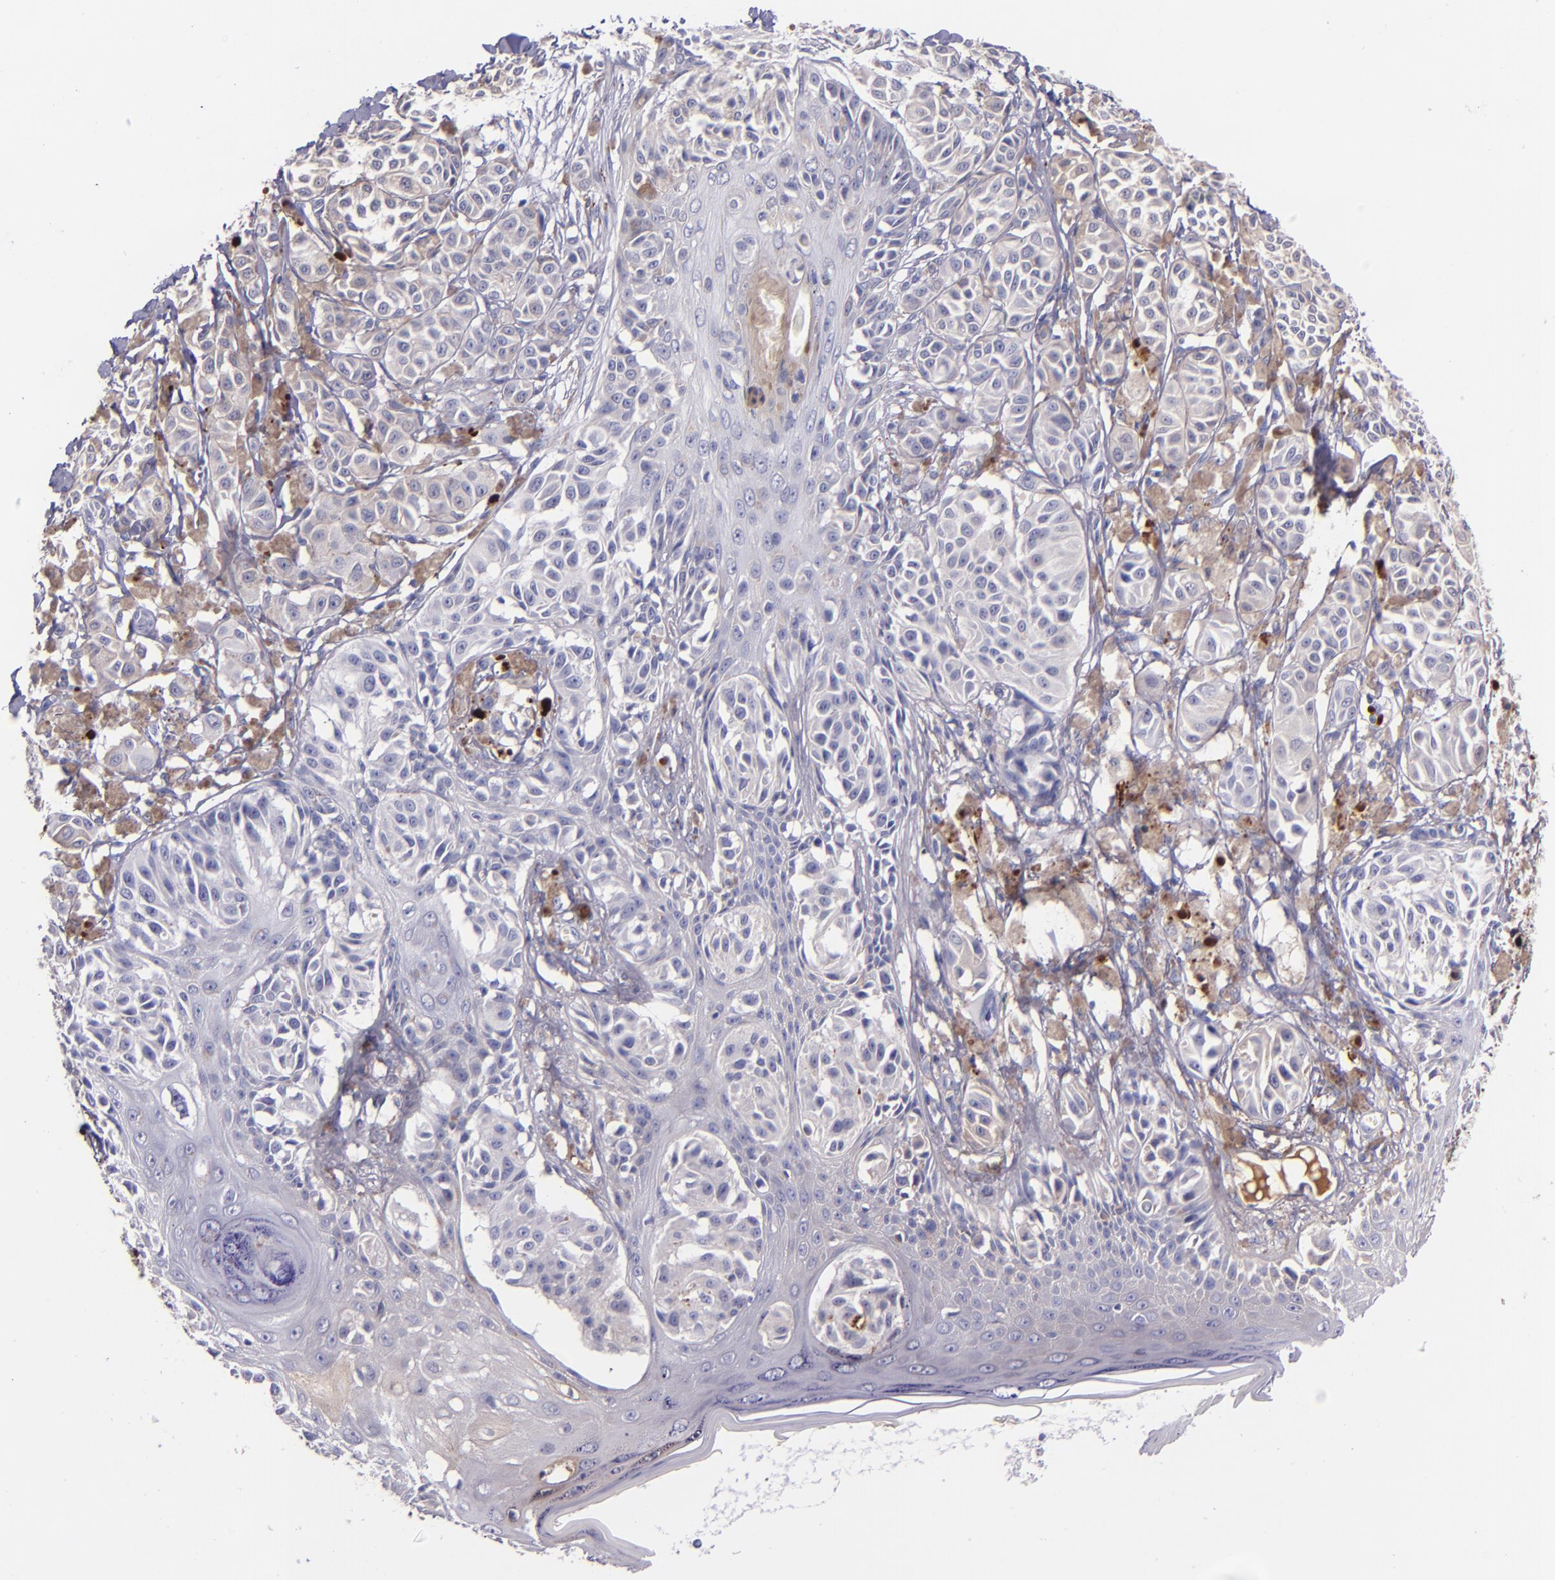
{"staining": {"intensity": "negative", "quantity": "none", "location": "none"}, "tissue": "melanoma", "cell_type": "Tumor cells", "image_type": "cancer", "snomed": [{"axis": "morphology", "description": "Malignant melanoma, NOS"}, {"axis": "topography", "description": "Skin"}], "caption": "IHC image of human malignant melanoma stained for a protein (brown), which demonstrates no positivity in tumor cells. Brightfield microscopy of immunohistochemistry stained with DAB (3,3'-diaminobenzidine) (brown) and hematoxylin (blue), captured at high magnification.", "gene": "KNG1", "patient": {"sex": "male", "age": 76}}